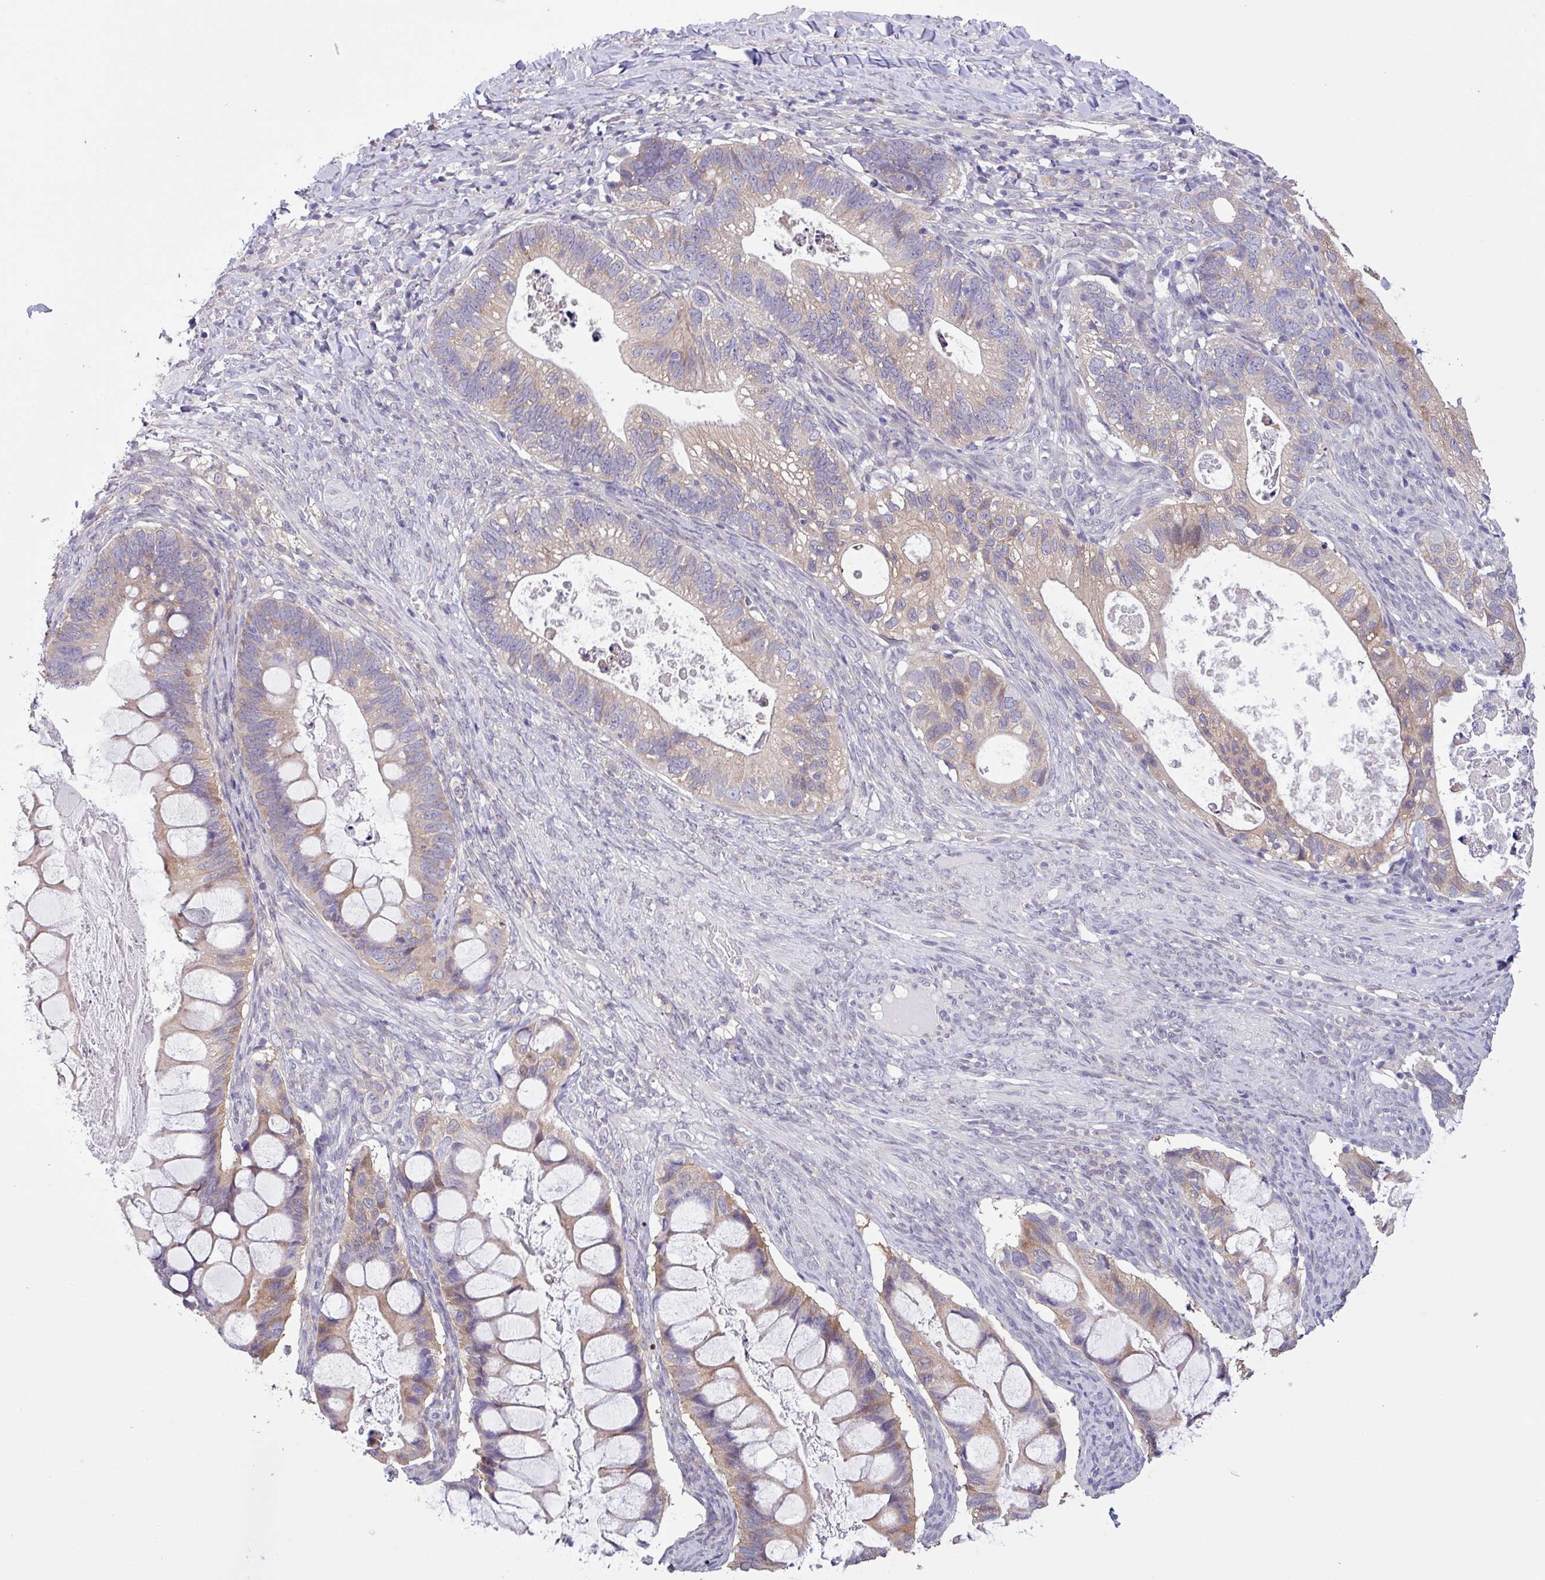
{"staining": {"intensity": "weak", "quantity": ">75%", "location": "cytoplasmic/membranous"}, "tissue": "ovarian cancer", "cell_type": "Tumor cells", "image_type": "cancer", "snomed": [{"axis": "morphology", "description": "Cystadenocarcinoma, mucinous, NOS"}, {"axis": "topography", "description": "Ovary"}], "caption": "Immunohistochemistry (IHC) staining of ovarian cancer, which displays low levels of weak cytoplasmic/membranous staining in approximately >75% of tumor cells indicating weak cytoplasmic/membranous protein positivity. The staining was performed using DAB (brown) for protein detection and nuclei were counterstained in hematoxylin (blue).", "gene": "C20orf27", "patient": {"sex": "female", "age": 61}}